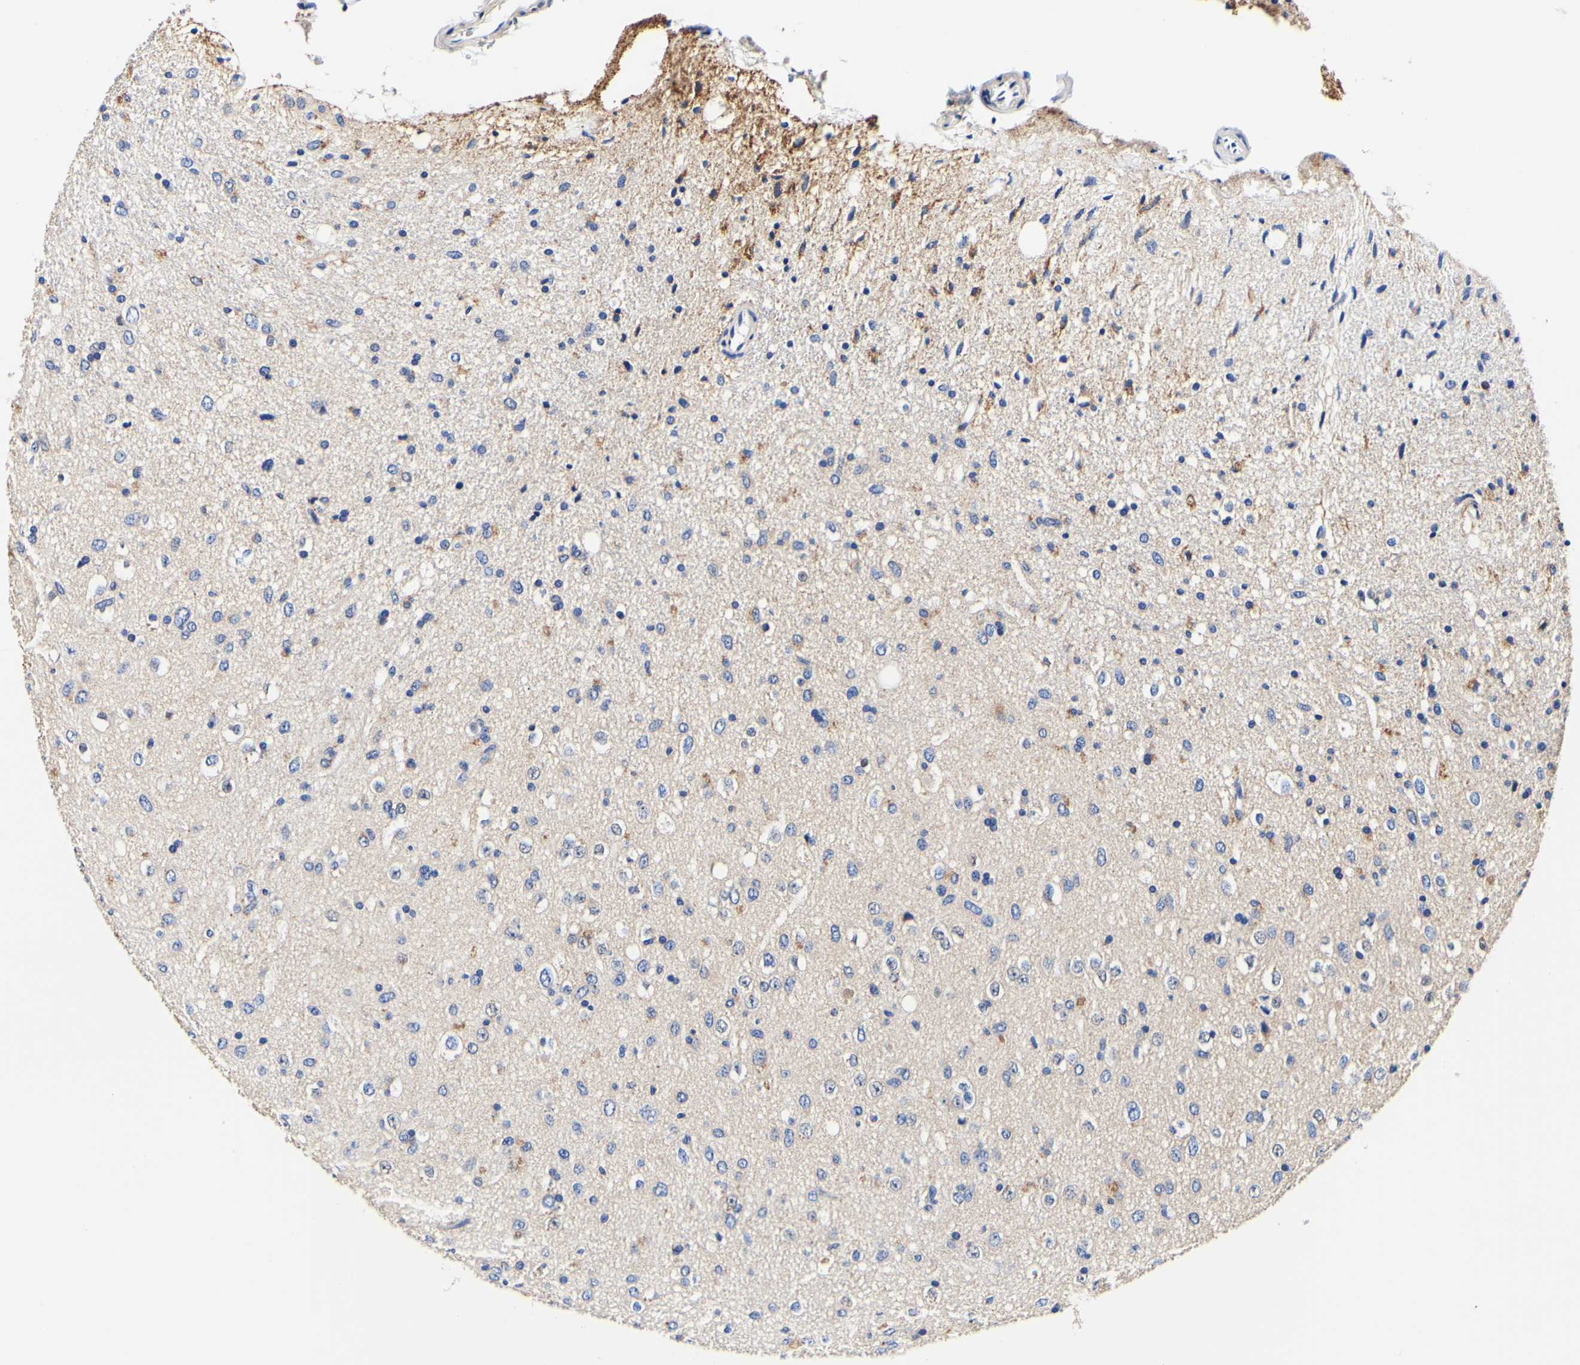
{"staining": {"intensity": "moderate", "quantity": "25%-75%", "location": "cytoplasmic/membranous"}, "tissue": "glioma", "cell_type": "Tumor cells", "image_type": "cancer", "snomed": [{"axis": "morphology", "description": "Glioma, malignant, Low grade"}, {"axis": "topography", "description": "Brain"}], "caption": "IHC micrograph of neoplastic tissue: human glioma stained using immunohistochemistry (IHC) shows medium levels of moderate protein expression localized specifically in the cytoplasmic/membranous of tumor cells, appearing as a cytoplasmic/membranous brown color.", "gene": "CAMK4", "patient": {"sex": "male", "age": 77}}